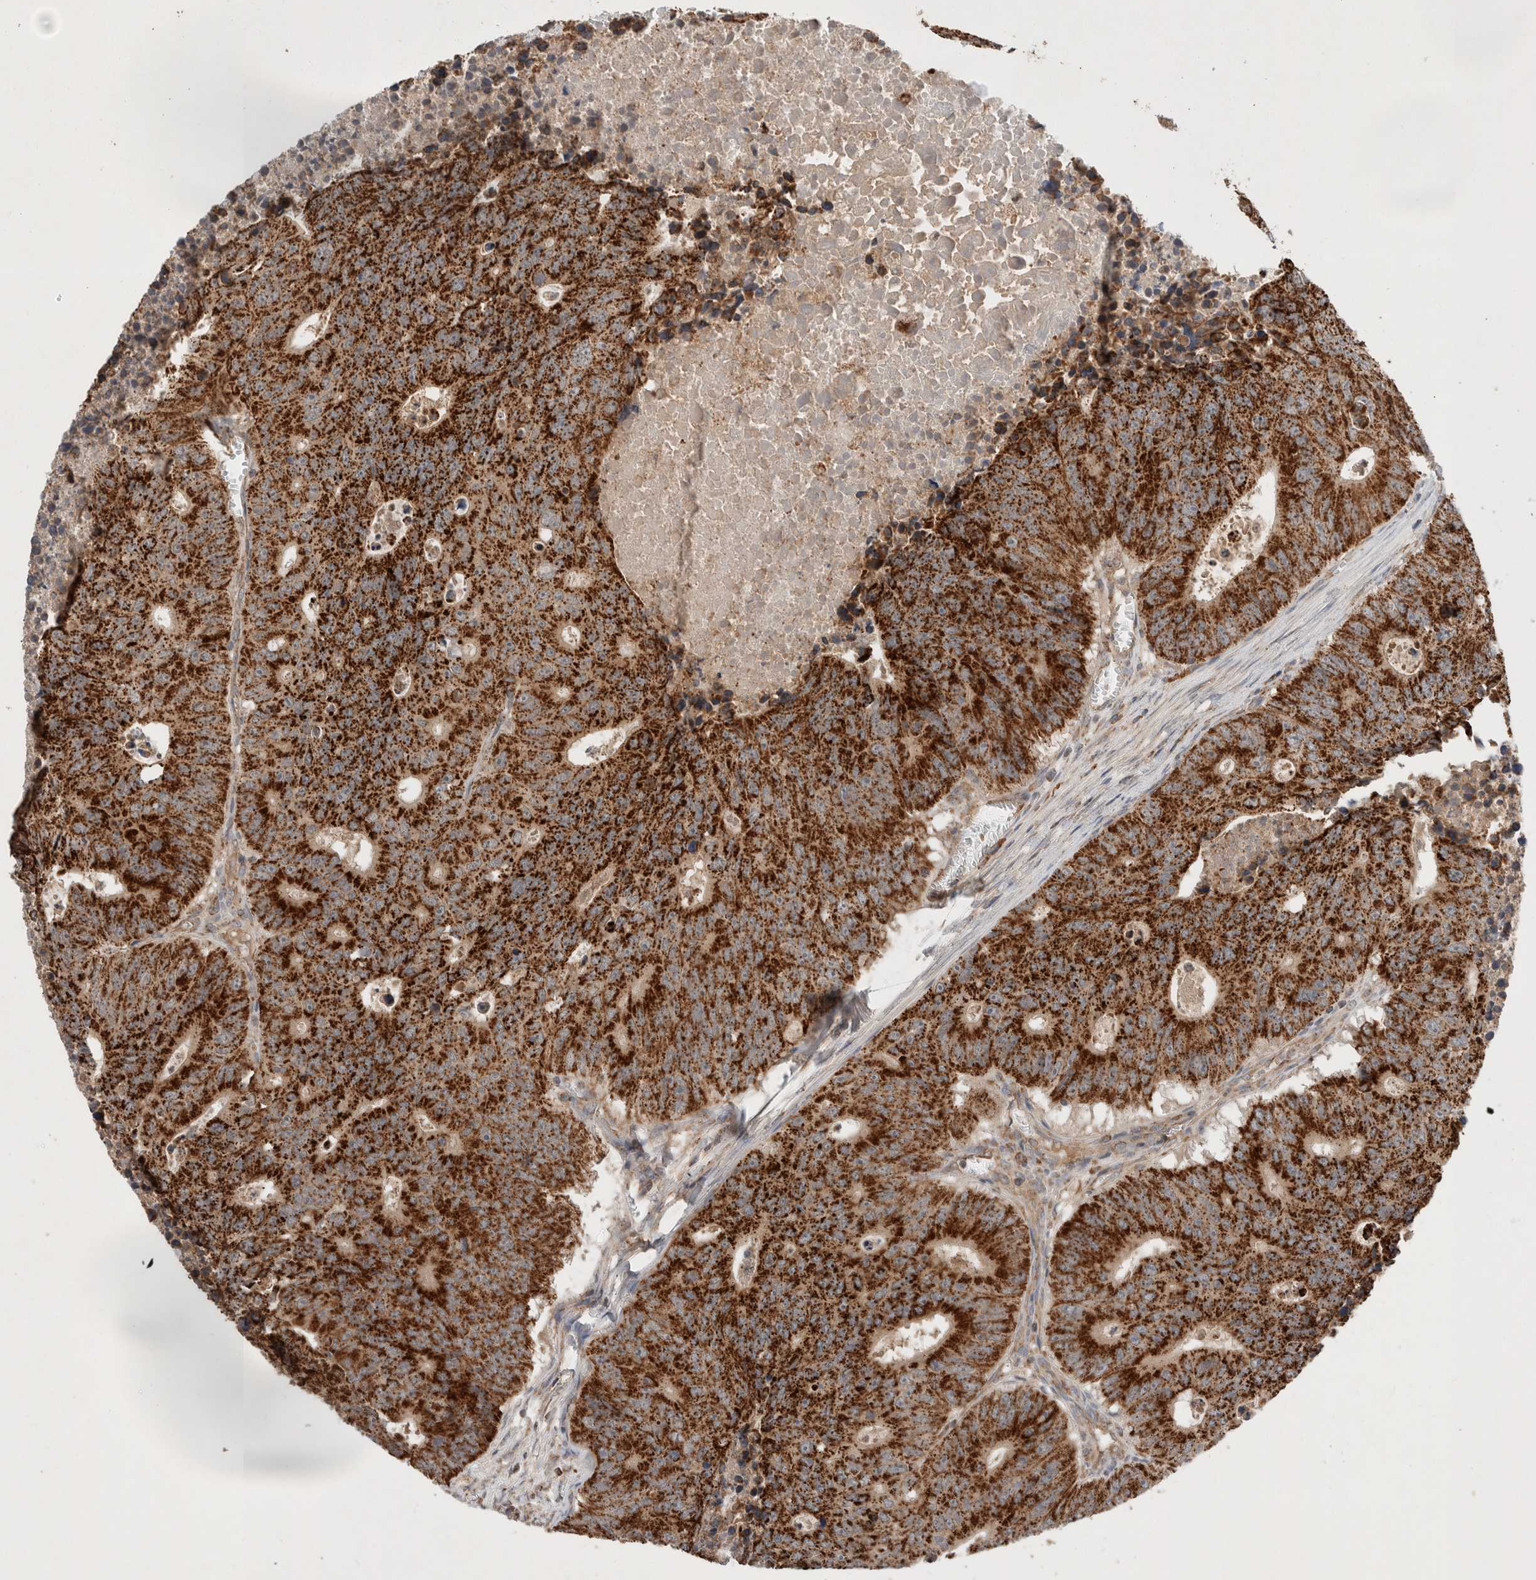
{"staining": {"intensity": "strong", "quantity": ">75%", "location": "cytoplasmic/membranous"}, "tissue": "colorectal cancer", "cell_type": "Tumor cells", "image_type": "cancer", "snomed": [{"axis": "morphology", "description": "Adenocarcinoma, NOS"}, {"axis": "topography", "description": "Colon"}], "caption": "Colorectal cancer (adenocarcinoma) tissue shows strong cytoplasmic/membranous positivity in about >75% of tumor cells", "gene": "AMPD1", "patient": {"sex": "male", "age": 87}}